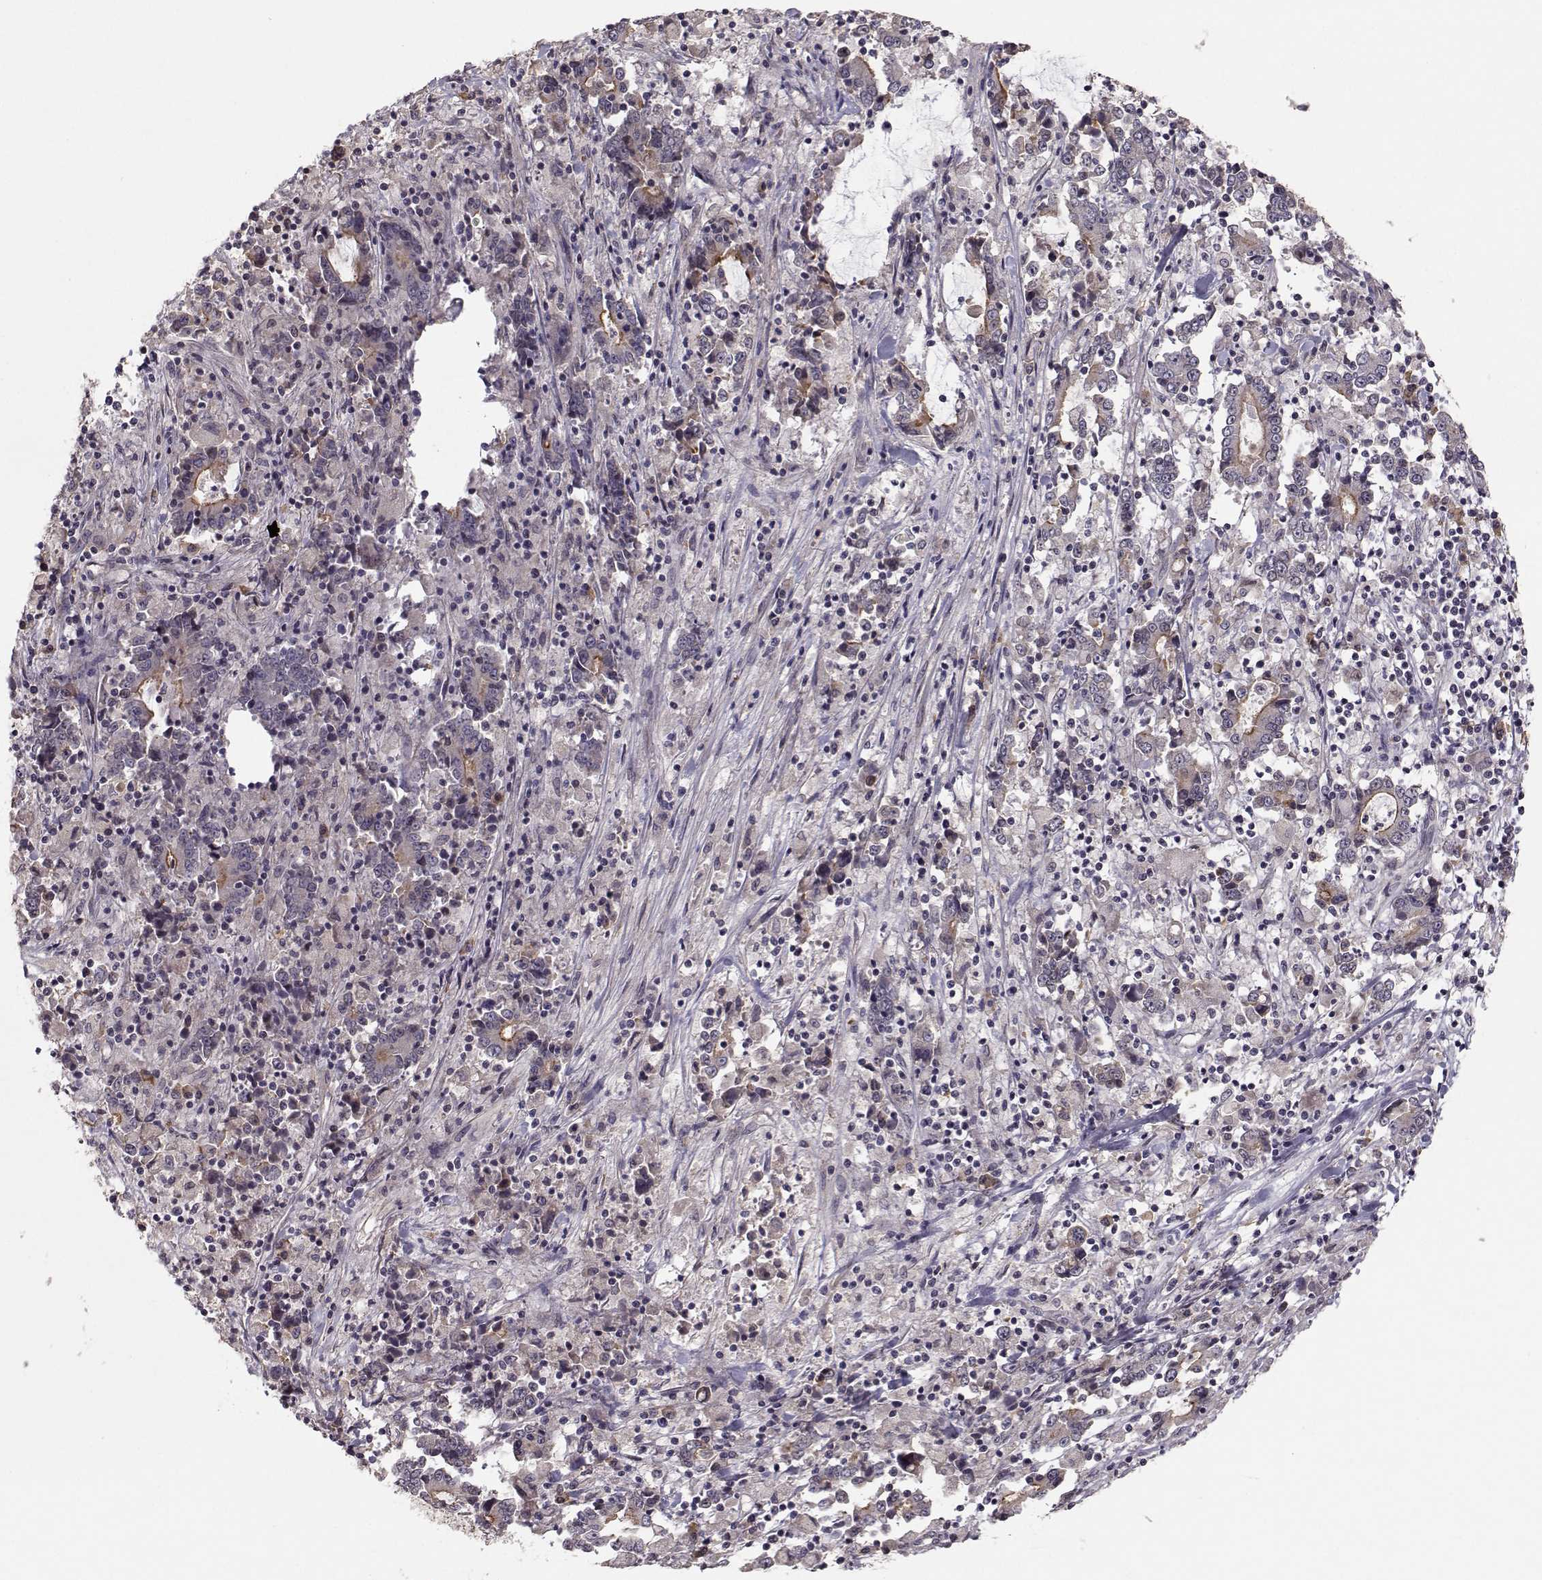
{"staining": {"intensity": "moderate", "quantity": "<25%", "location": "cytoplasmic/membranous"}, "tissue": "stomach cancer", "cell_type": "Tumor cells", "image_type": "cancer", "snomed": [{"axis": "morphology", "description": "Adenocarcinoma, NOS"}, {"axis": "topography", "description": "Stomach, upper"}], "caption": "Immunohistochemical staining of human stomach adenocarcinoma displays low levels of moderate cytoplasmic/membranous staining in approximately <25% of tumor cells. (IHC, brightfield microscopy, high magnification).", "gene": "PLEKHG3", "patient": {"sex": "male", "age": 68}}